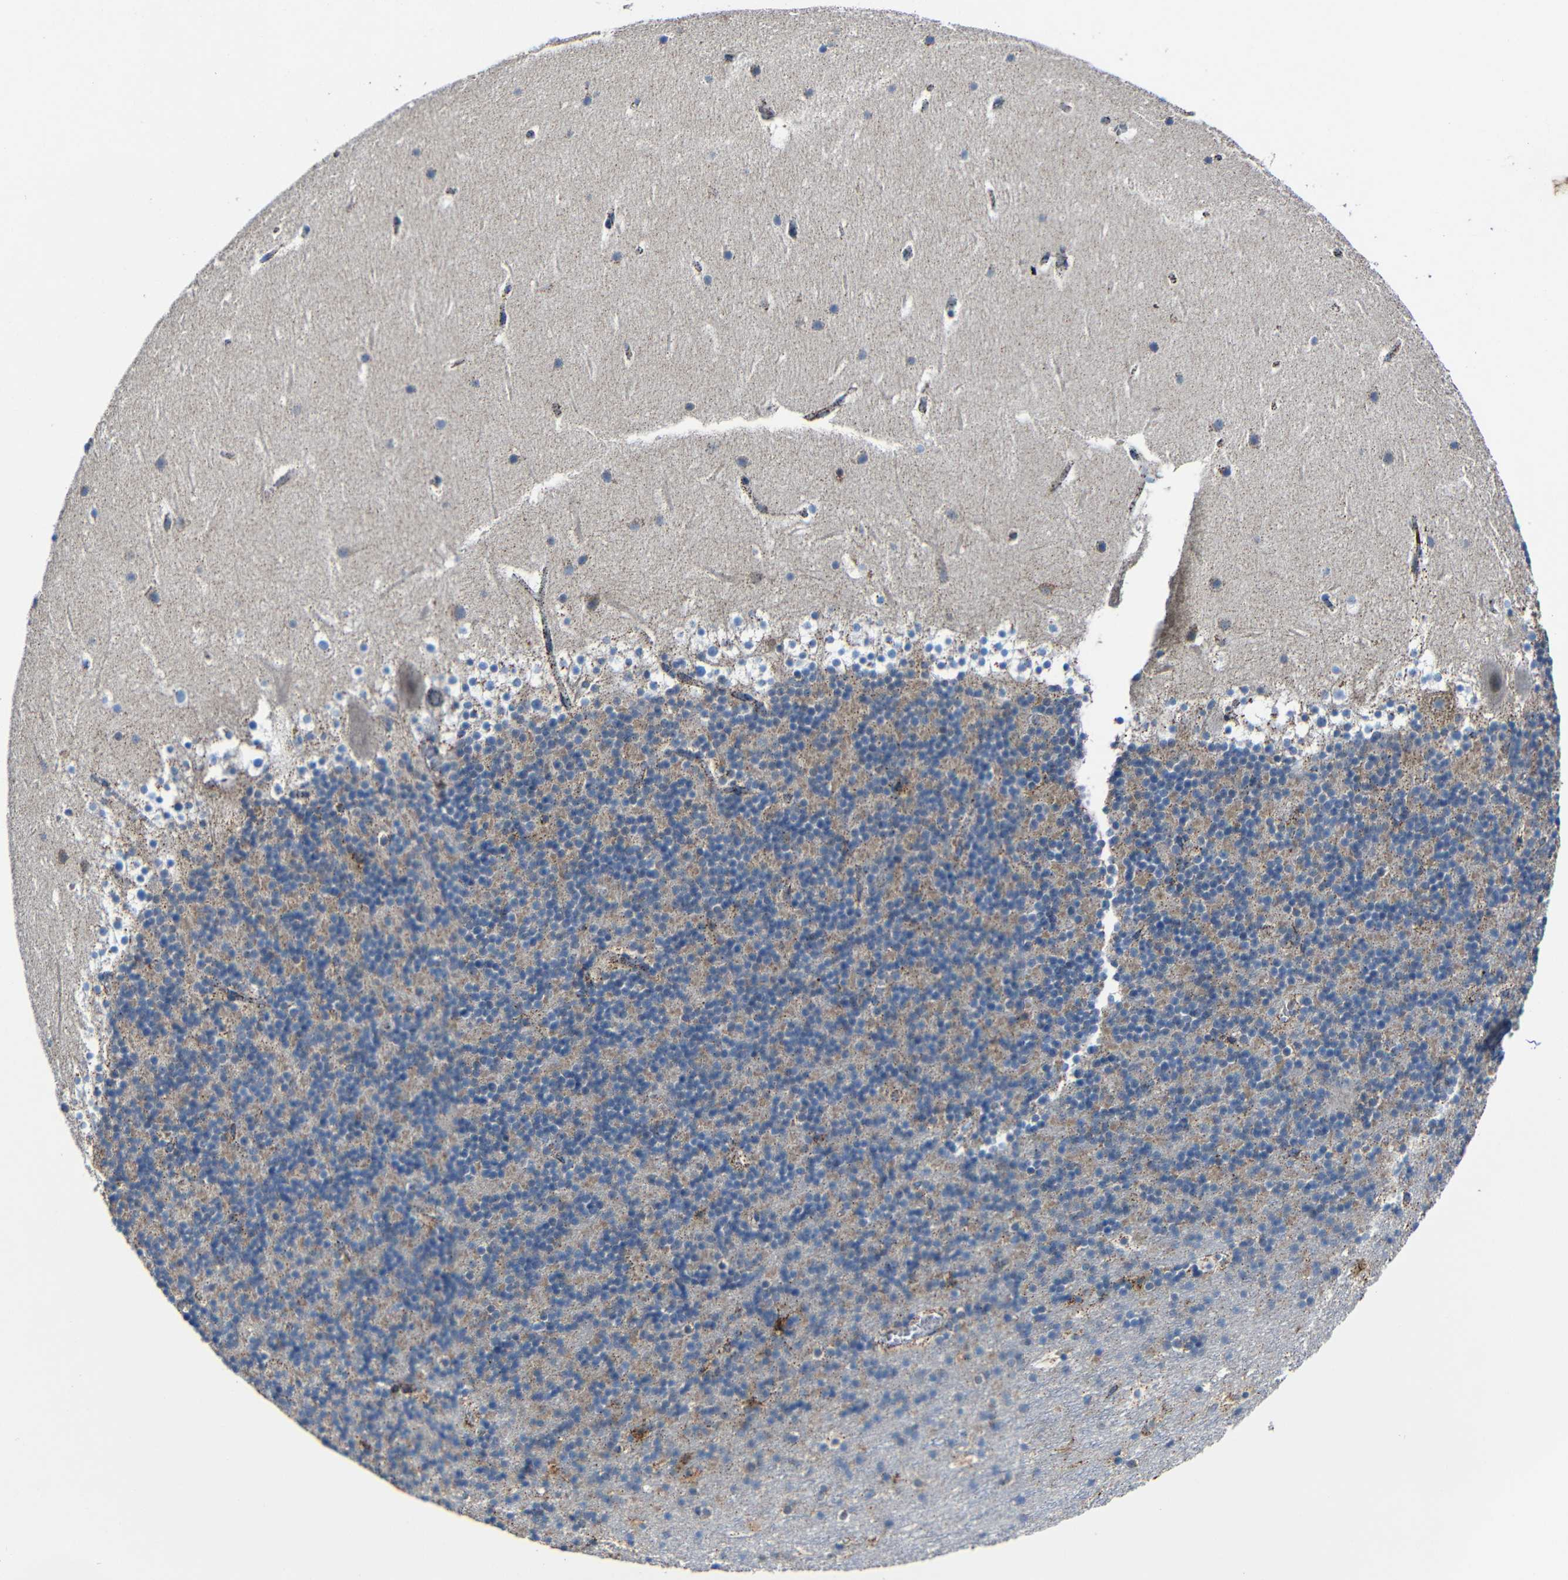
{"staining": {"intensity": "weak", "quantity": "25%-75%", "location": "cytoplasmic/membranous"}, "tissue": "cerebellum", "cell_type": "Cells in granular layer", "image_type": "normal", "snomed": [{"axis": "morphology", "description": "Normal tissue, NOS"}, {"axis": "topography", "description": "Cerebellum"}], "caption": "Protein expression analysis of normal human cerebellum reveals weak cytoplasmic/membranous expression in about 25%-75% of cells in granular layer. The protein is stained brown, and the nuclei are stained in blue (DAB (3,3'-diaminobenzidine) IHC with brightfield microscopy, high magnification).", "gene": "CA5B", "patient": {"sex": "male", "age": 45}}